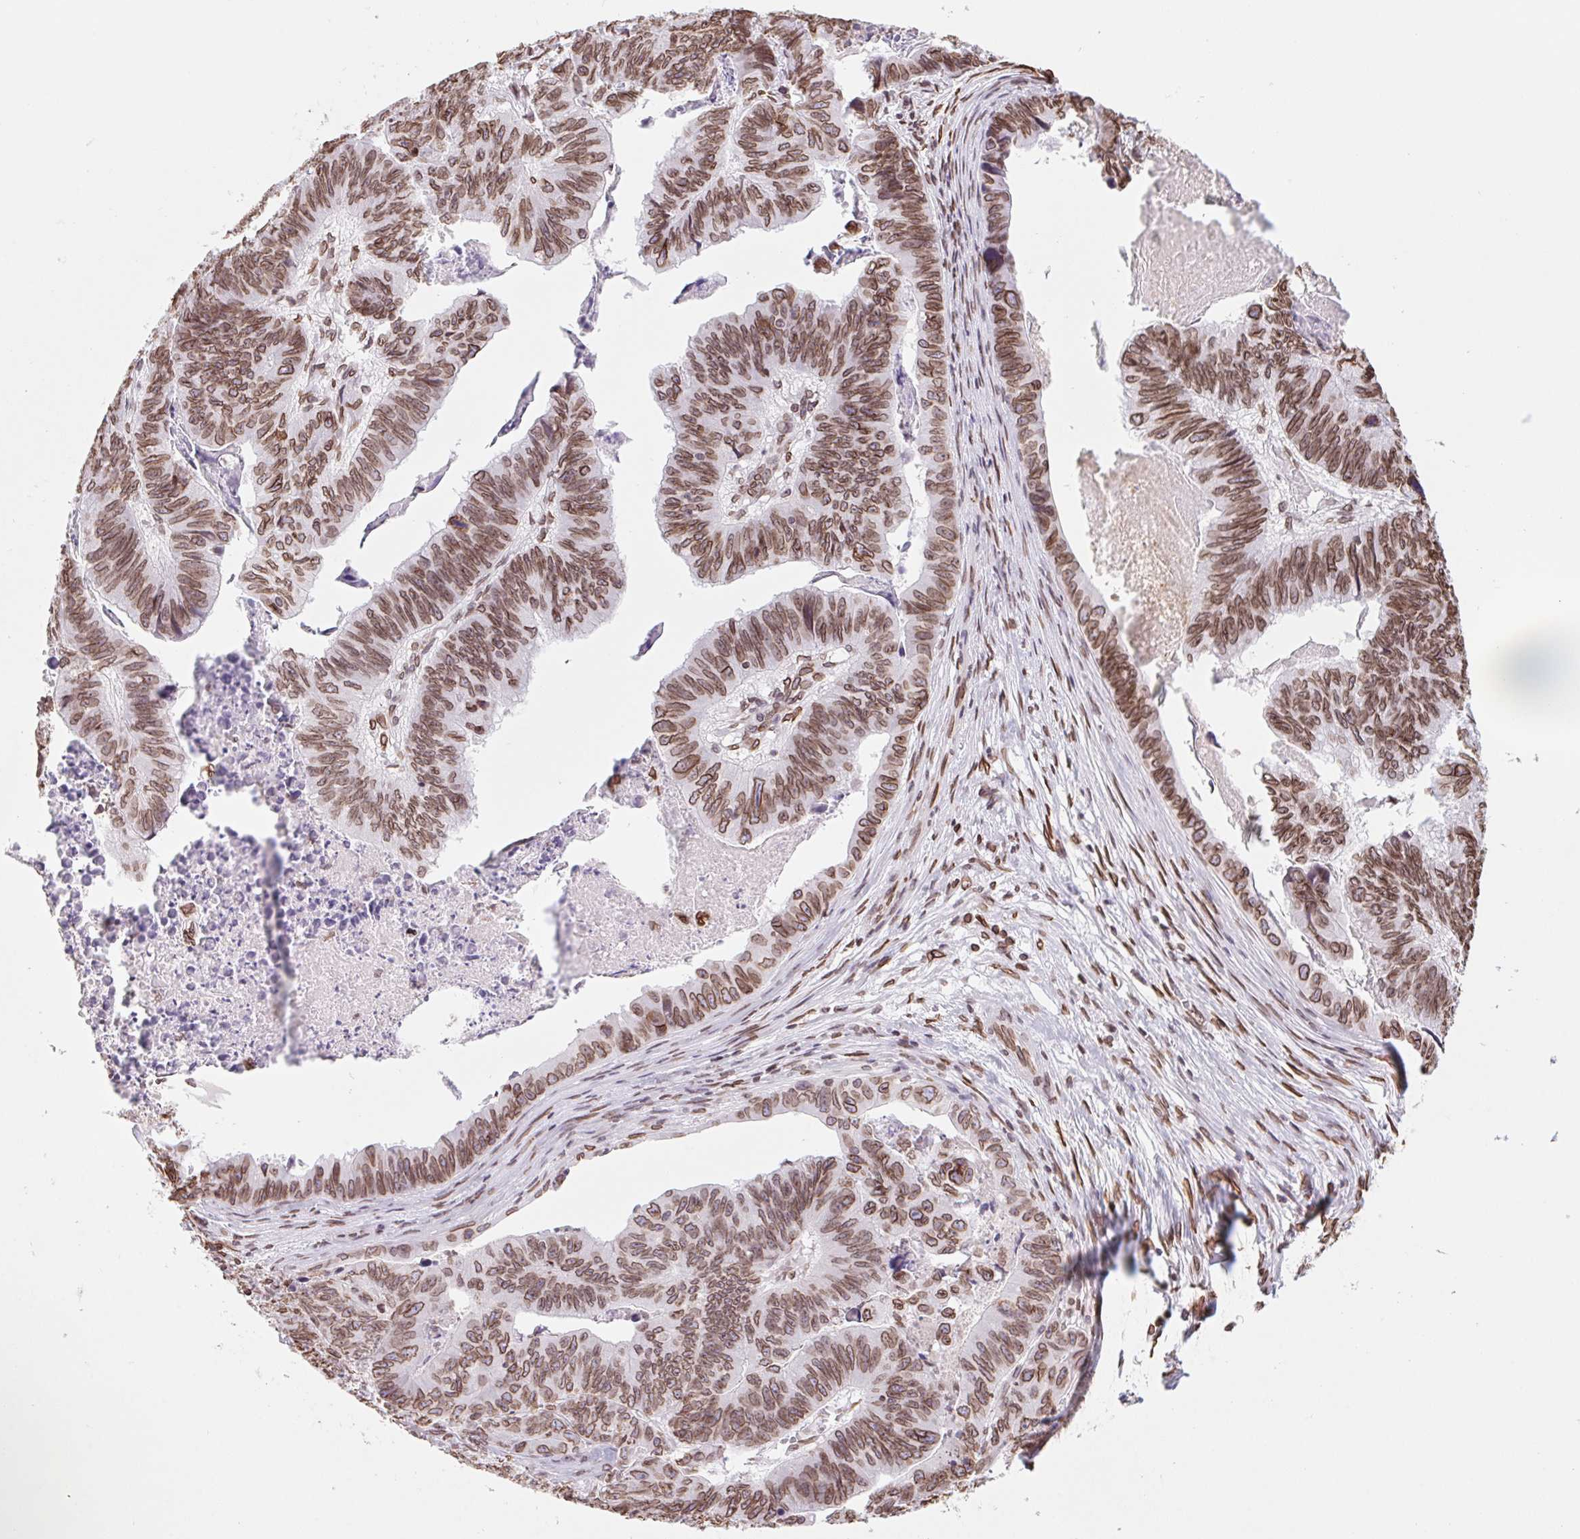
{"staining": {"intensity": "strong", "quantity": ">75%", "location": "cytoplasmic/membranous,nuclear"}, "tissue": "stomach cancer", "cell_type": "Tumor cells", "image_type": "cancer", "snomed": [{"axis": "morphology", "description": "Adenocarcinoma, NOS"}, {"axis": "topography", "description": "Stomach, lower"}], "caption": "The histopathology image exhibits immunohistochemical staining of adenocarcinoma (stomach). There is strong cytoplasmic/membranous and nuclear positivity is seen in approximately >75% of tumor cells.", "gene": "LMNB2", "patient": {"sex": "male", "age": 77}}